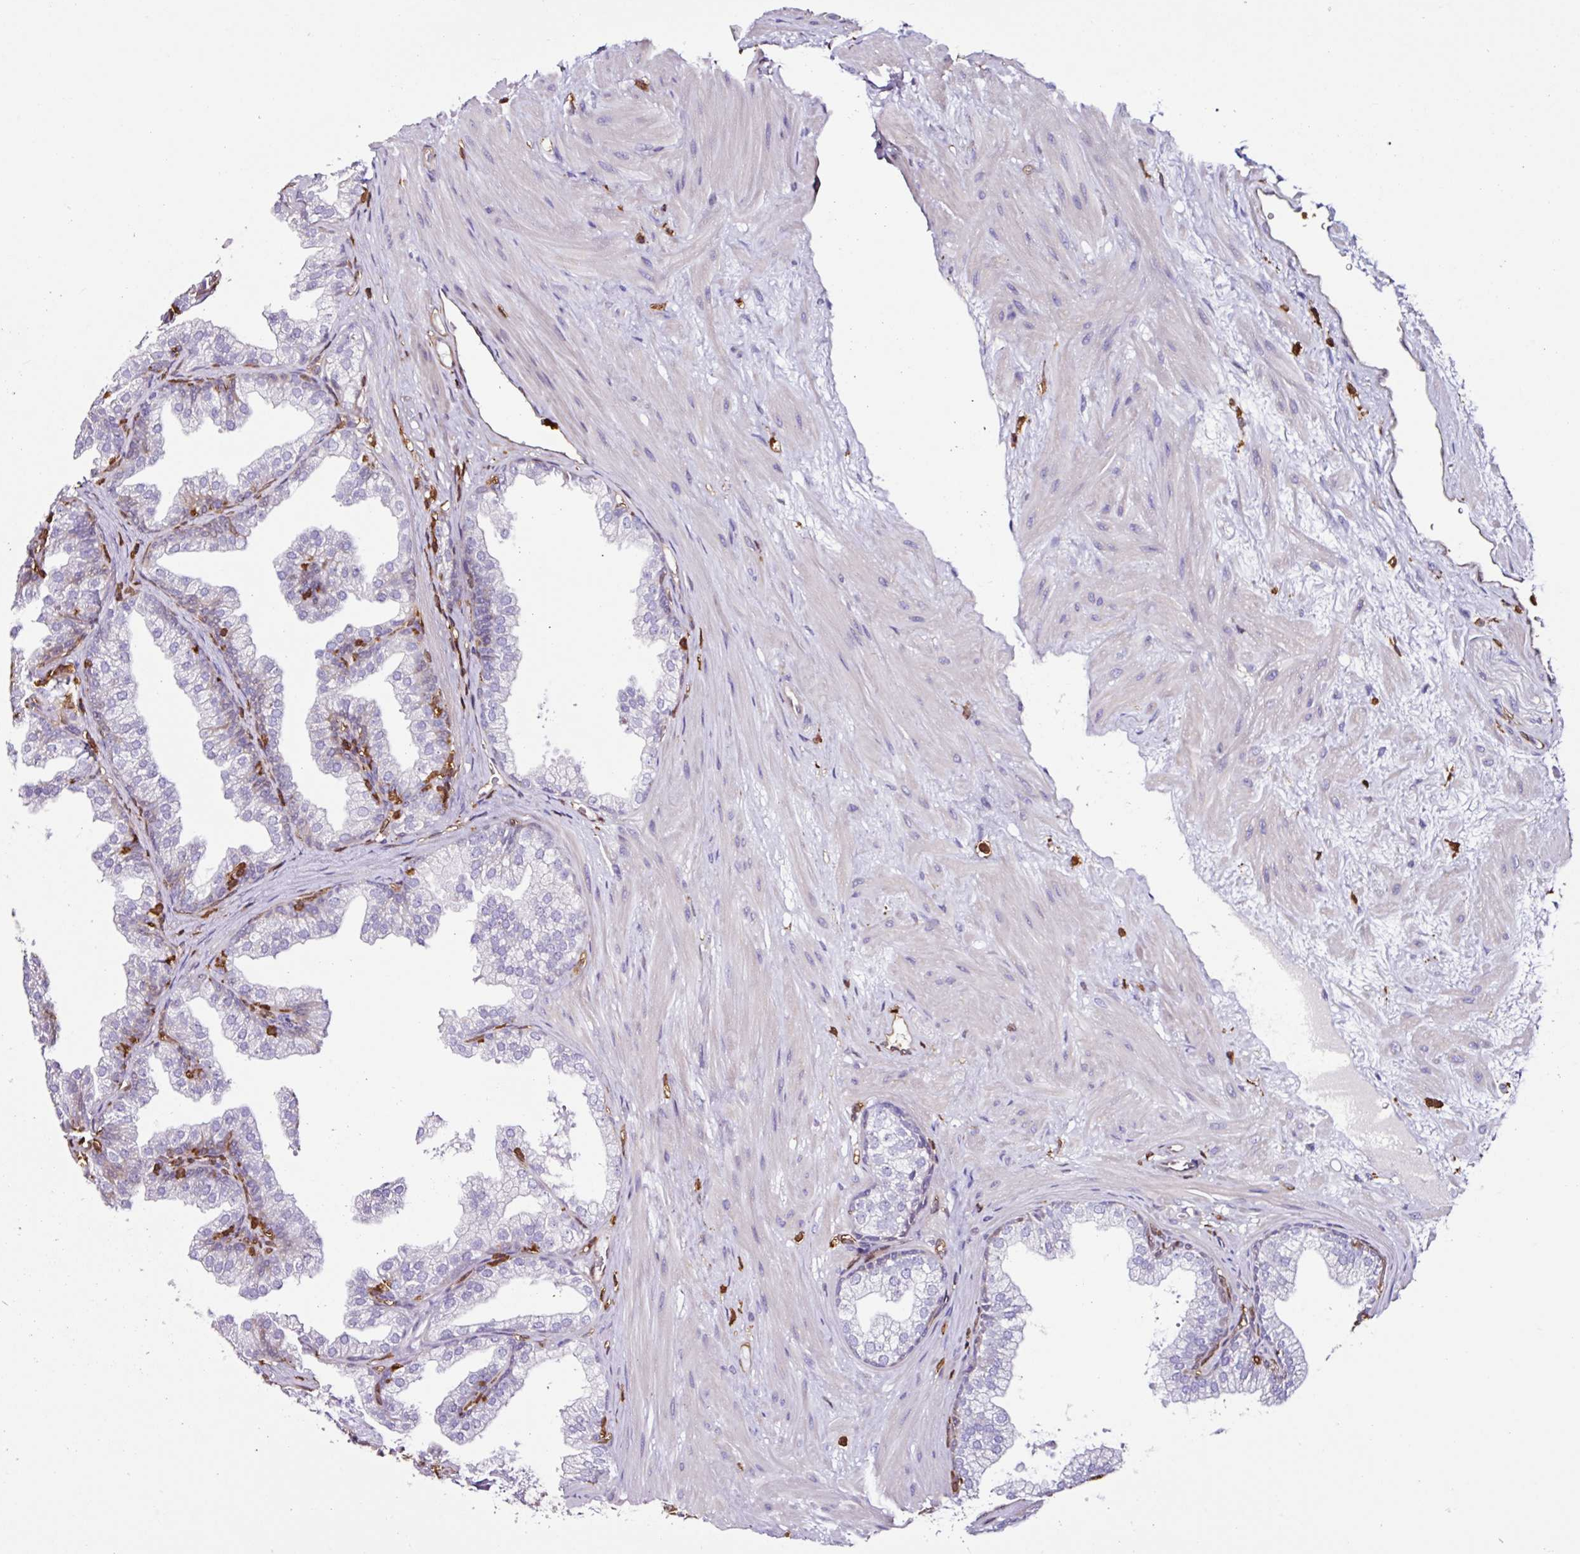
{"staining": {"intensity": "weak", "quantity": "<25%", "location": "cytoplasmic/membranous"}, "tissue": "prostate", "cell_type": "Glandular cells", "image_type": "normal", "snomed": [{"axis": "morphology", "description": "Normal tissue, NOS"}, {"axis": "topography", "description": "Prostate"}], "caption": "The immunohistochemistry micrograph has no significant expression in glandular cells of prostate.", "gene": "ARHGDIB", "patient": {"sex": "male", "age": 37}}